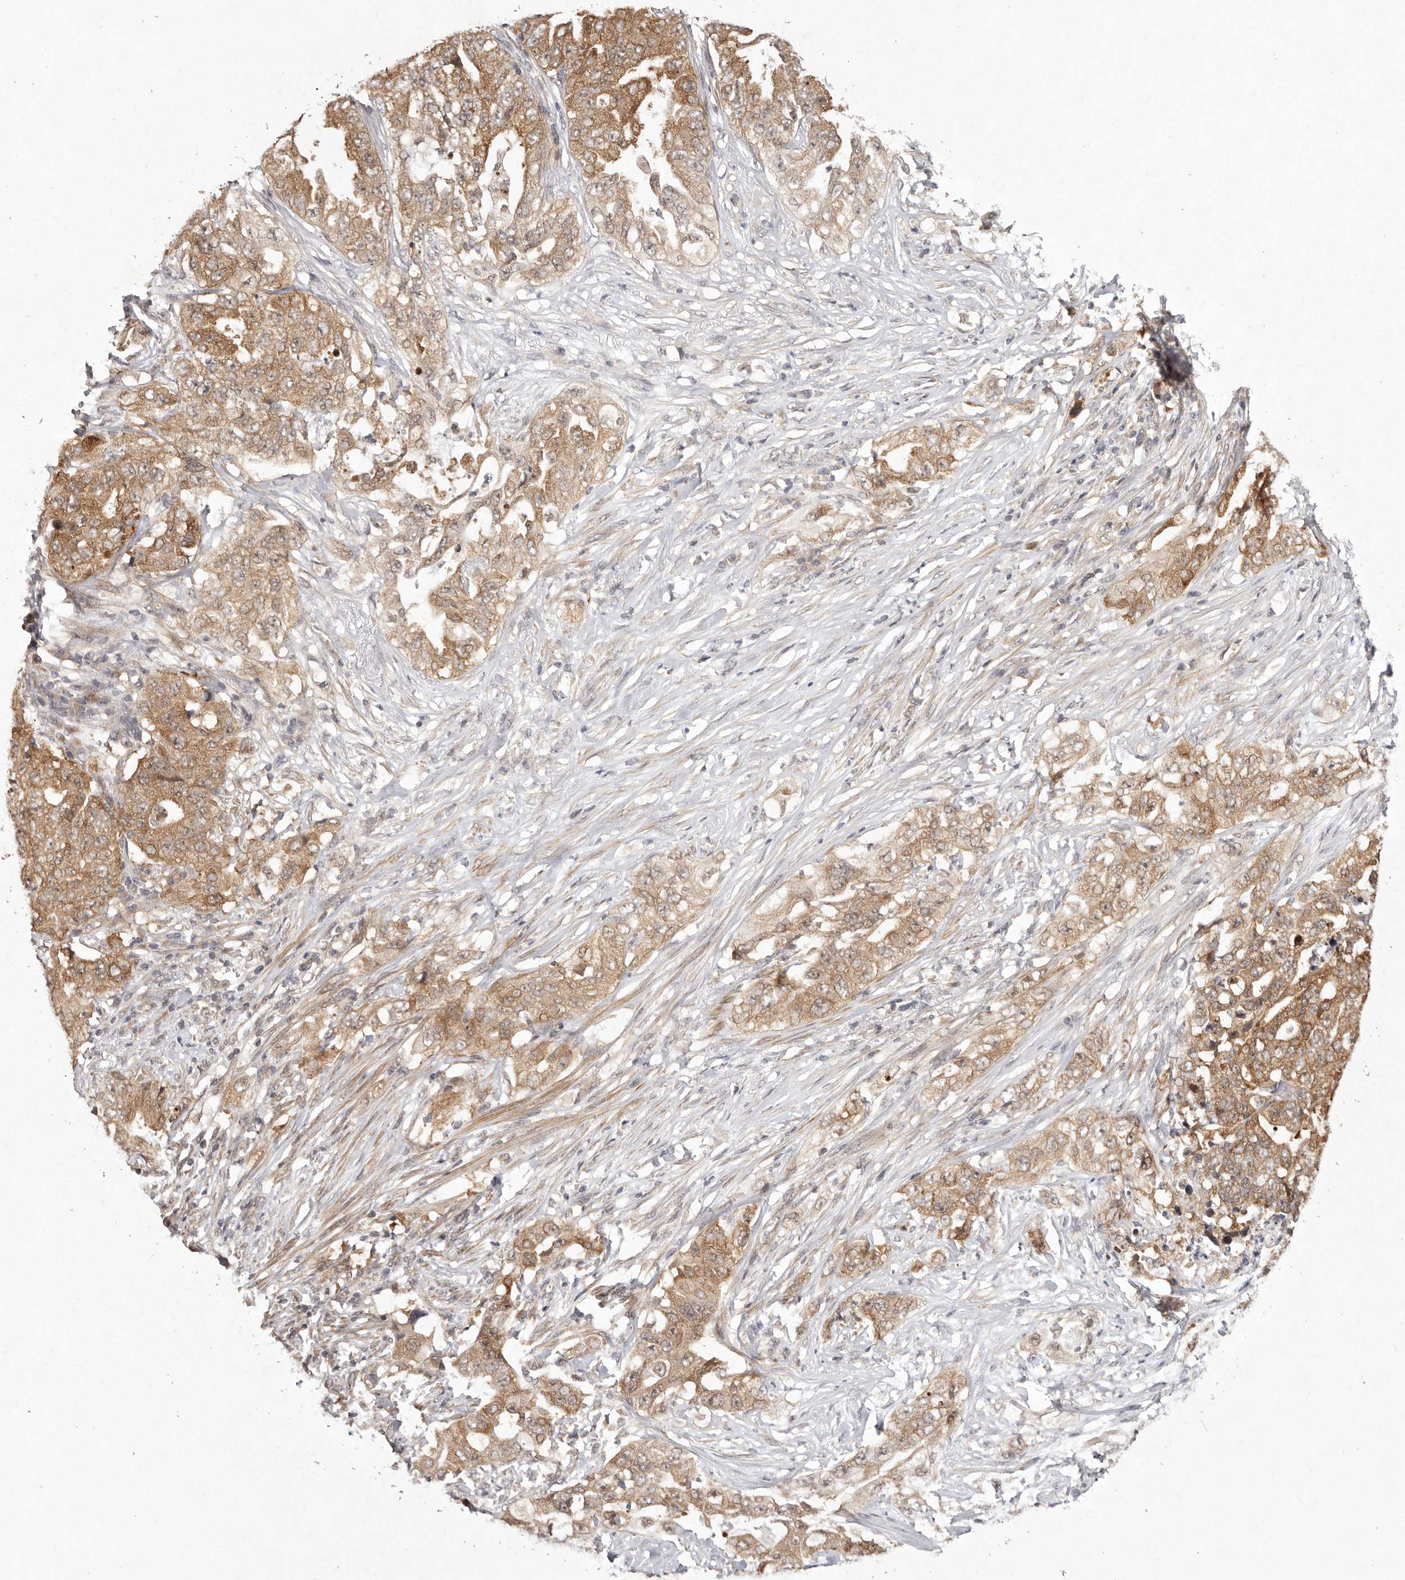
{"staining": {"intensity": "moderate", "quantity": ">75%", "location": "cytoplasmic/membranous"}, "tissue": "lung cancer", "cell_type": "Tumor cells", "image_type": "cancer", "snomed": [{"axis": "morphology", "description": "Adenocarcinoma, NOS"}, {"axis": "topography", "description": "Lung"}], "caption": "The histopathology image displays a brown stain indicating the presence of a protein in the cytoplasmic/membranous of tumor cells in lung cancer.", "gene": "BUD31", "patient": {"sex": "female", "age": 51}}